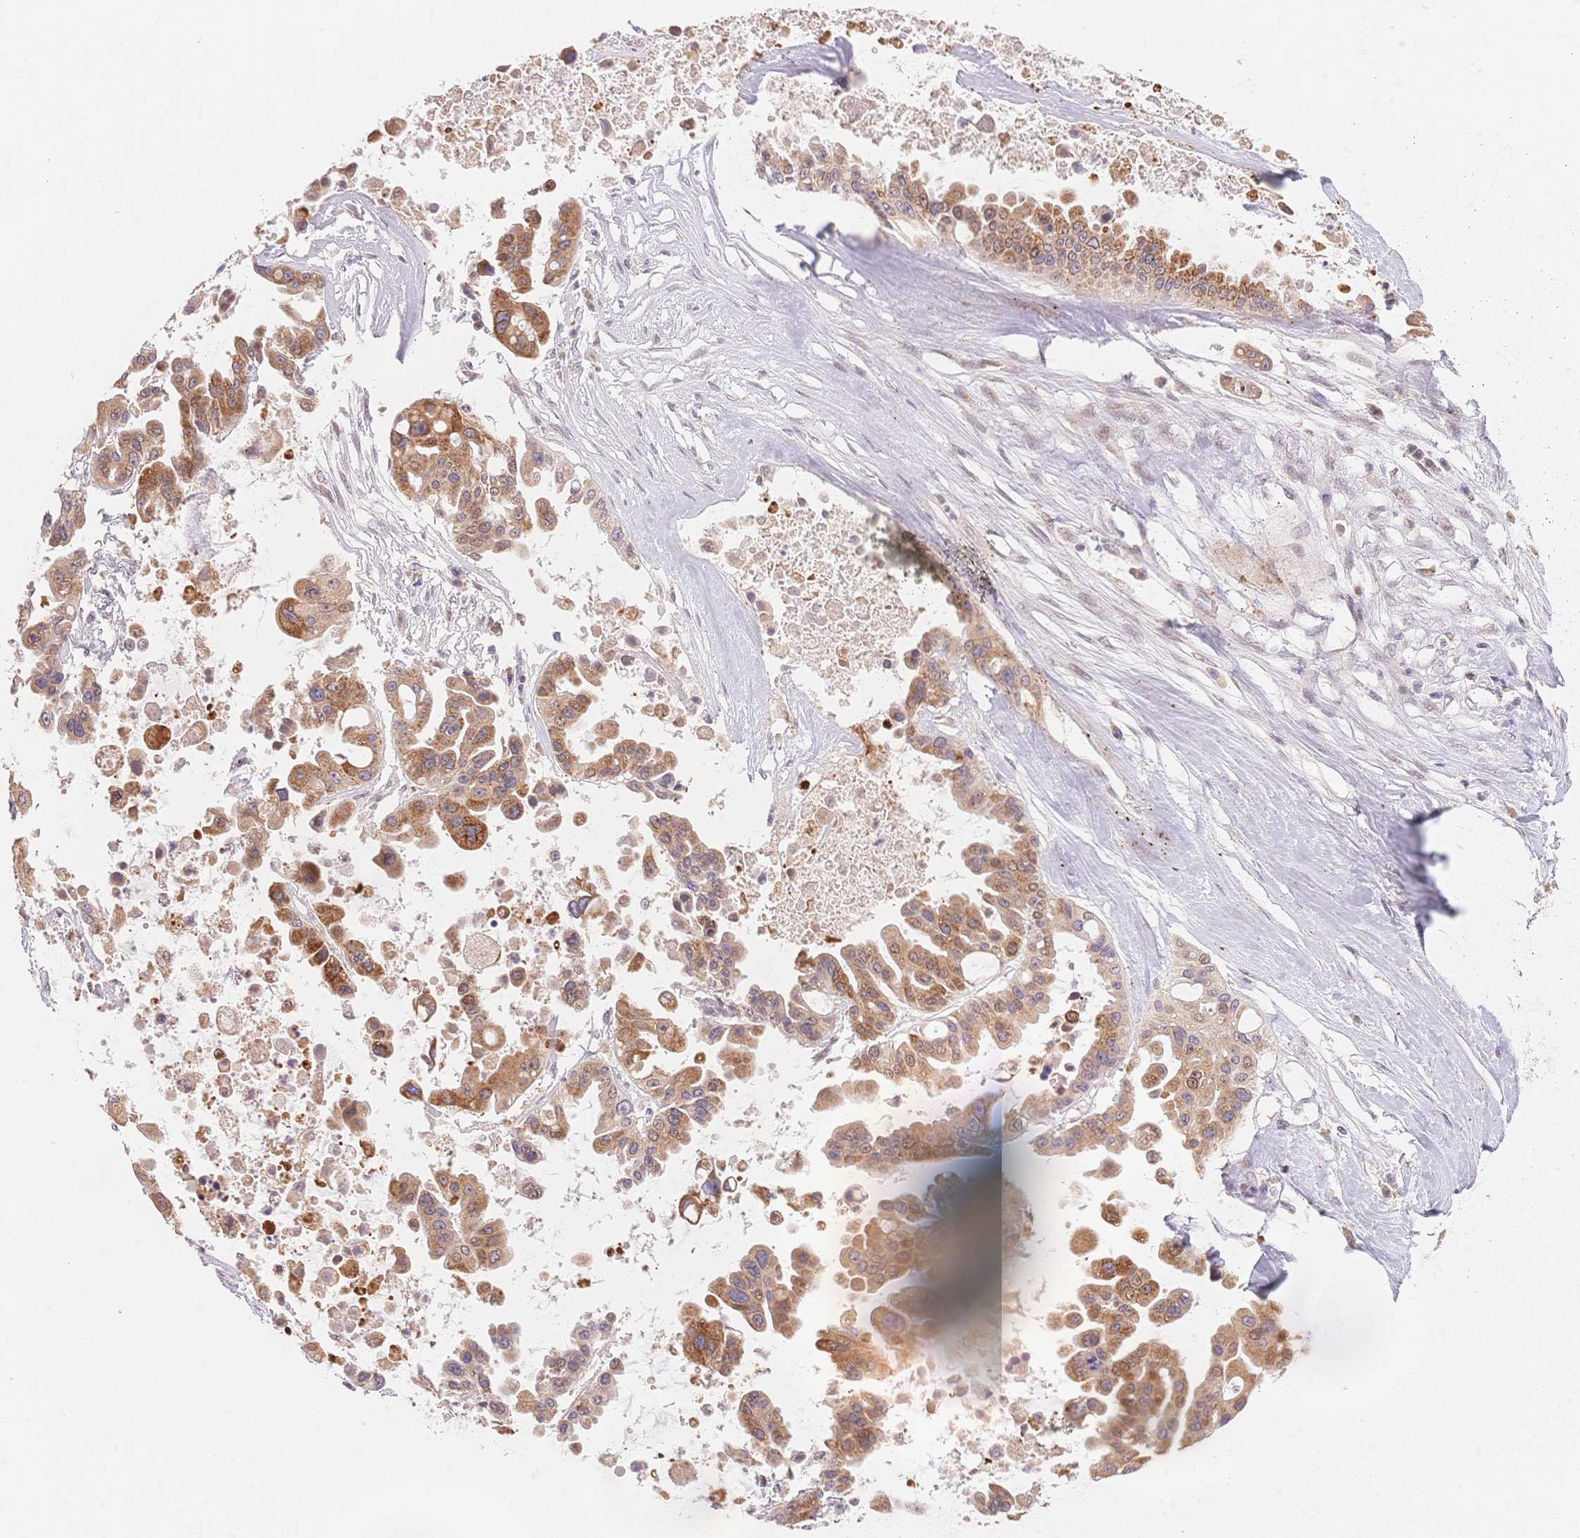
{"staining": {"intensity": "moderate", "quantity": ">75%", "location": "cytoplasmic/membranous,nuclear"}, "tissue": "ovarian cancer", "cell_type": "Tumor cells", "image_type": "cancer", "snomed": [{"axis": "morphology", "description": "Cystadenocarcinoma, serous, NOS"}, {"axis": "topography", "description": "Ovary"}], "caption": "Ovarian cancer (serous cystadenocarcinoma) tissue exhibits moderate cytoplasmic/membranous and nuclear staining in about >75% of tumor cells, visualized by immunohistochemistry. (IHC, brightfield microscopy, high magnification).", "gene": "STK39", "patient": {"sex": "female", "age": 56}}